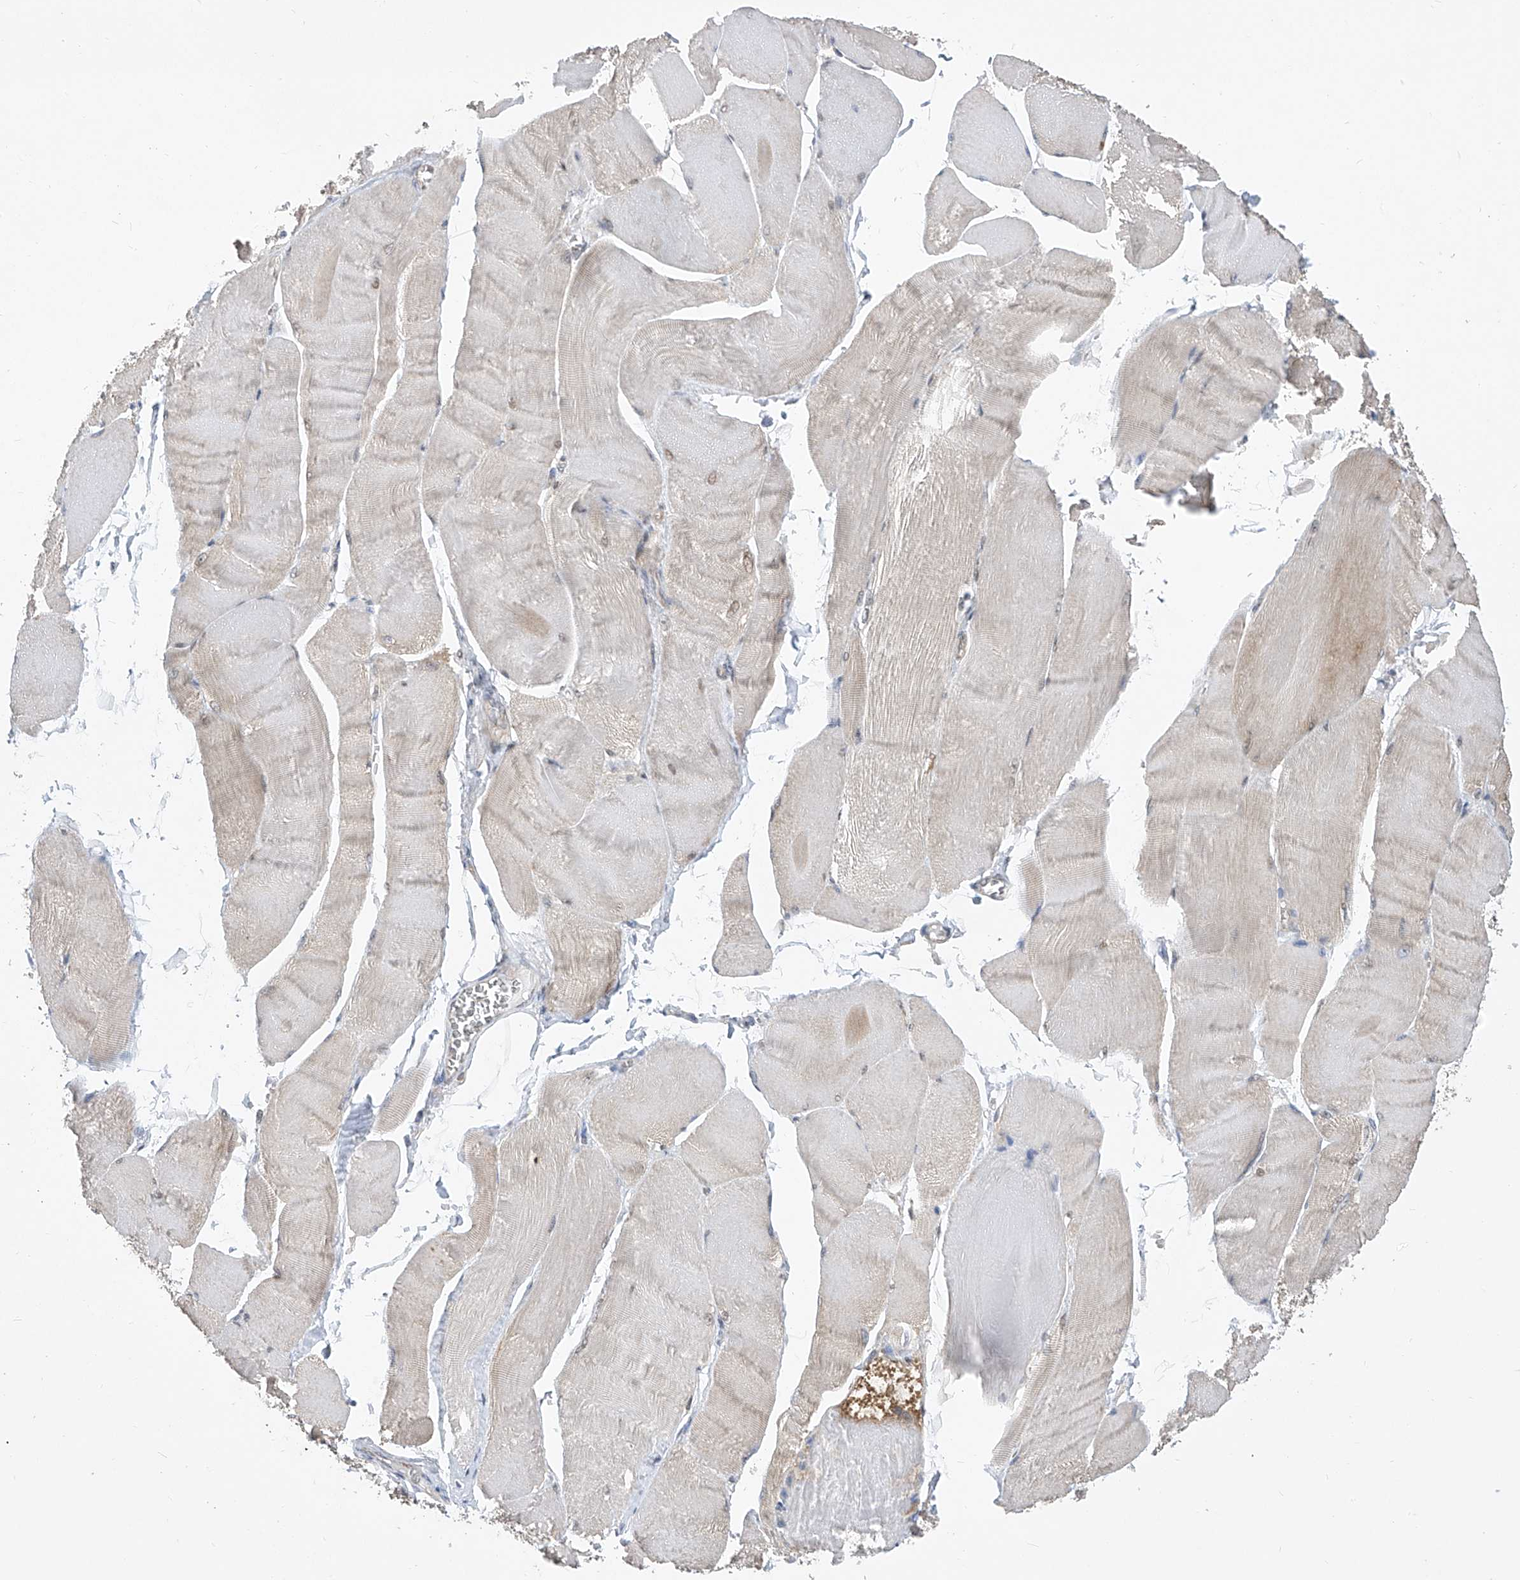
{"staining": {"intensity": "negative", "quantity": "none", "location": "none"}, "tissue": "skeletal muscle", "cell_type": "Myocytes", "image_type": "normal", "snomed": [{"axis": "morphology", "description": "Normal tissue, NOS"}, {"axis": "morphology", "description": "Basal cell carcinoma"}, {"axis": "topography", "description": "Skeletal muscle"}], "caption": "The IHC image has no significant expression in myocytes of skeletal muscle. The staining is performed using DAB brown chromogen with nuclei counter-stained in using hematoxylin.", "gene": "EIF3M", "patient": {"sex": "female", "age": 64}}